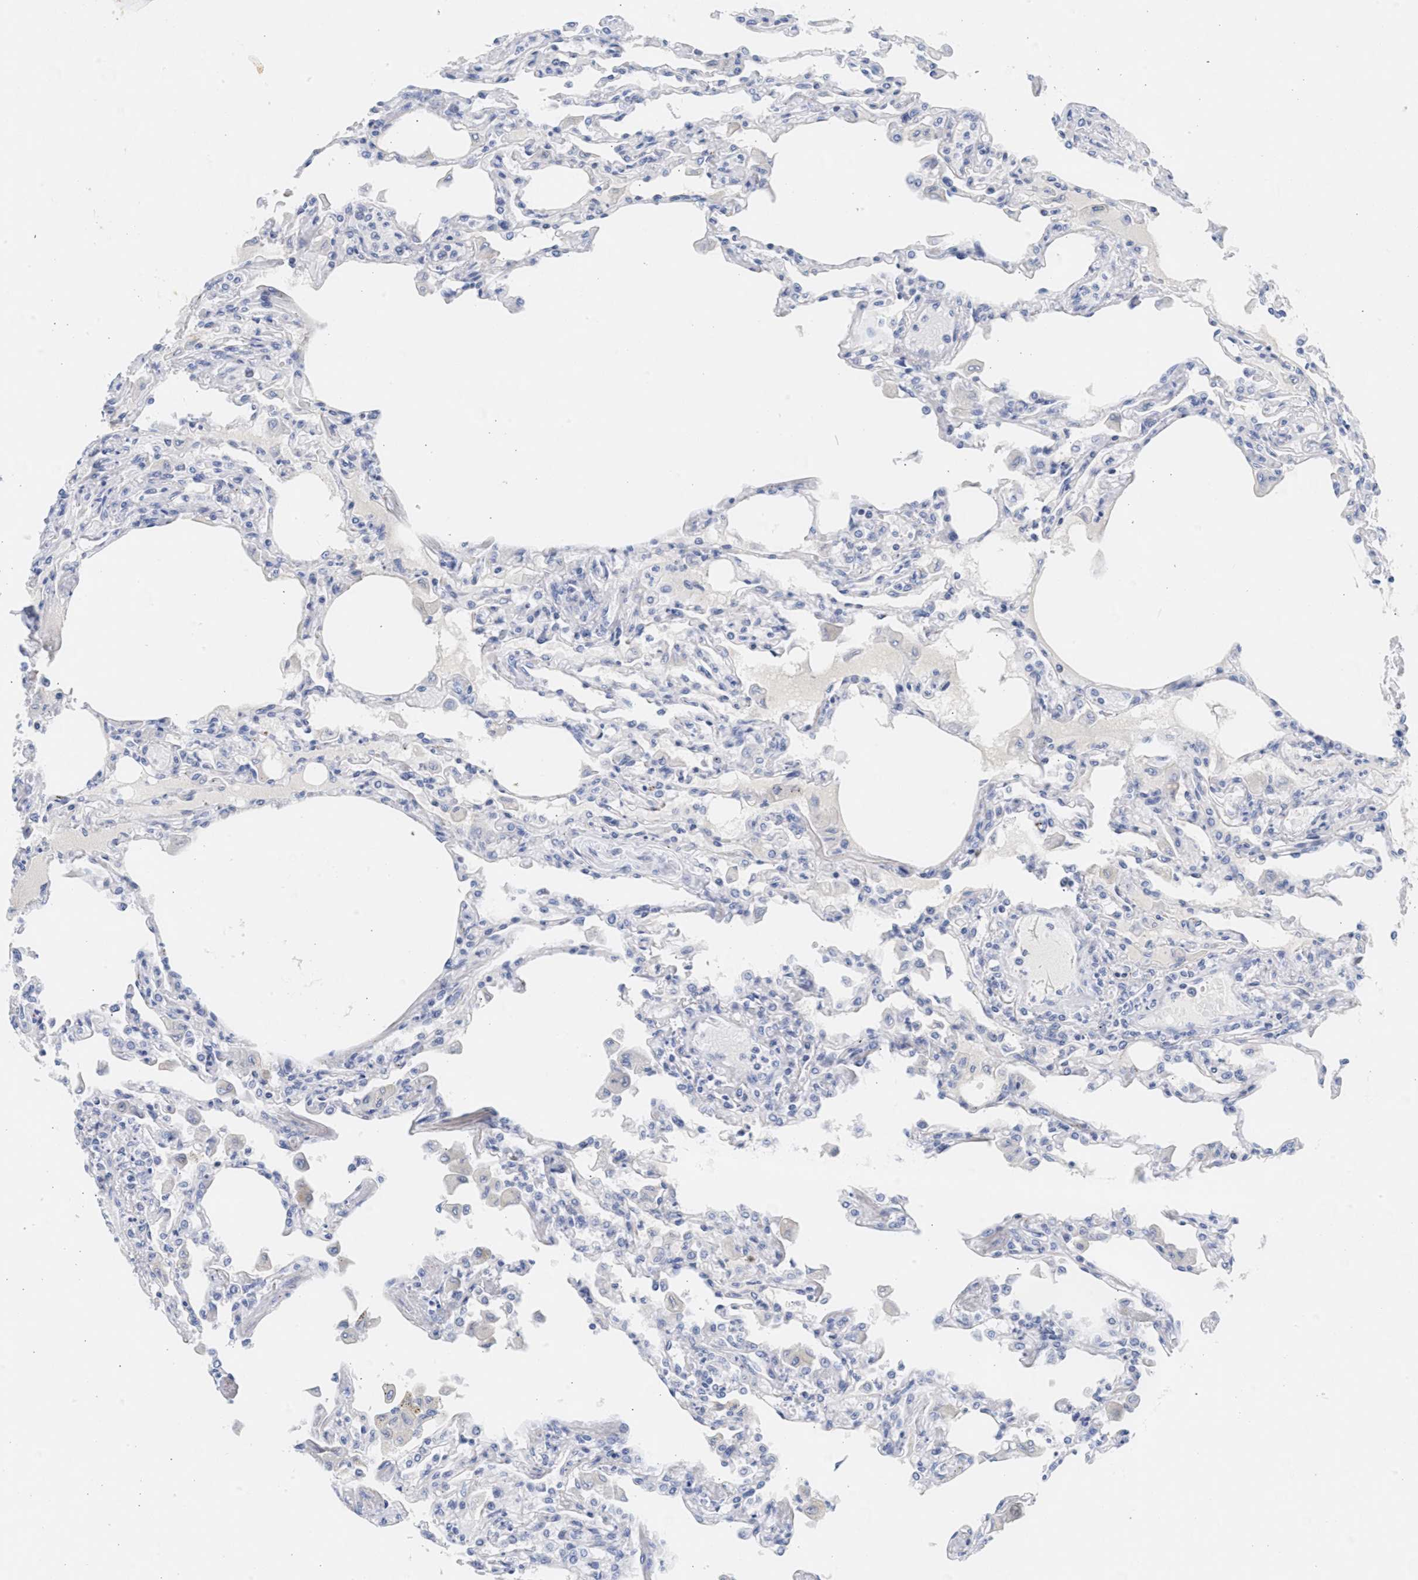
{"staining": {"intensity": "negative", "quantity": "none", "location": "none"}, "tissue": "lung", "cell_type": "Alveolar cells", "image_type": "normal", "snomed": [{"axis": "morphology", "description": "Normal tissue, NOS"}, {"axis": "topography", "description": "Bronchus"}, {"axis": "topography", "description": "Lung"}], "caption": "The immunohistochemistry photomicrograph has no significant staining in alveolar cells of lung. (Brightfield microscopy of DAB IHC at high magnification).", "gene": "SPATA3", "patient": {"sex": "female", "age": 49}}